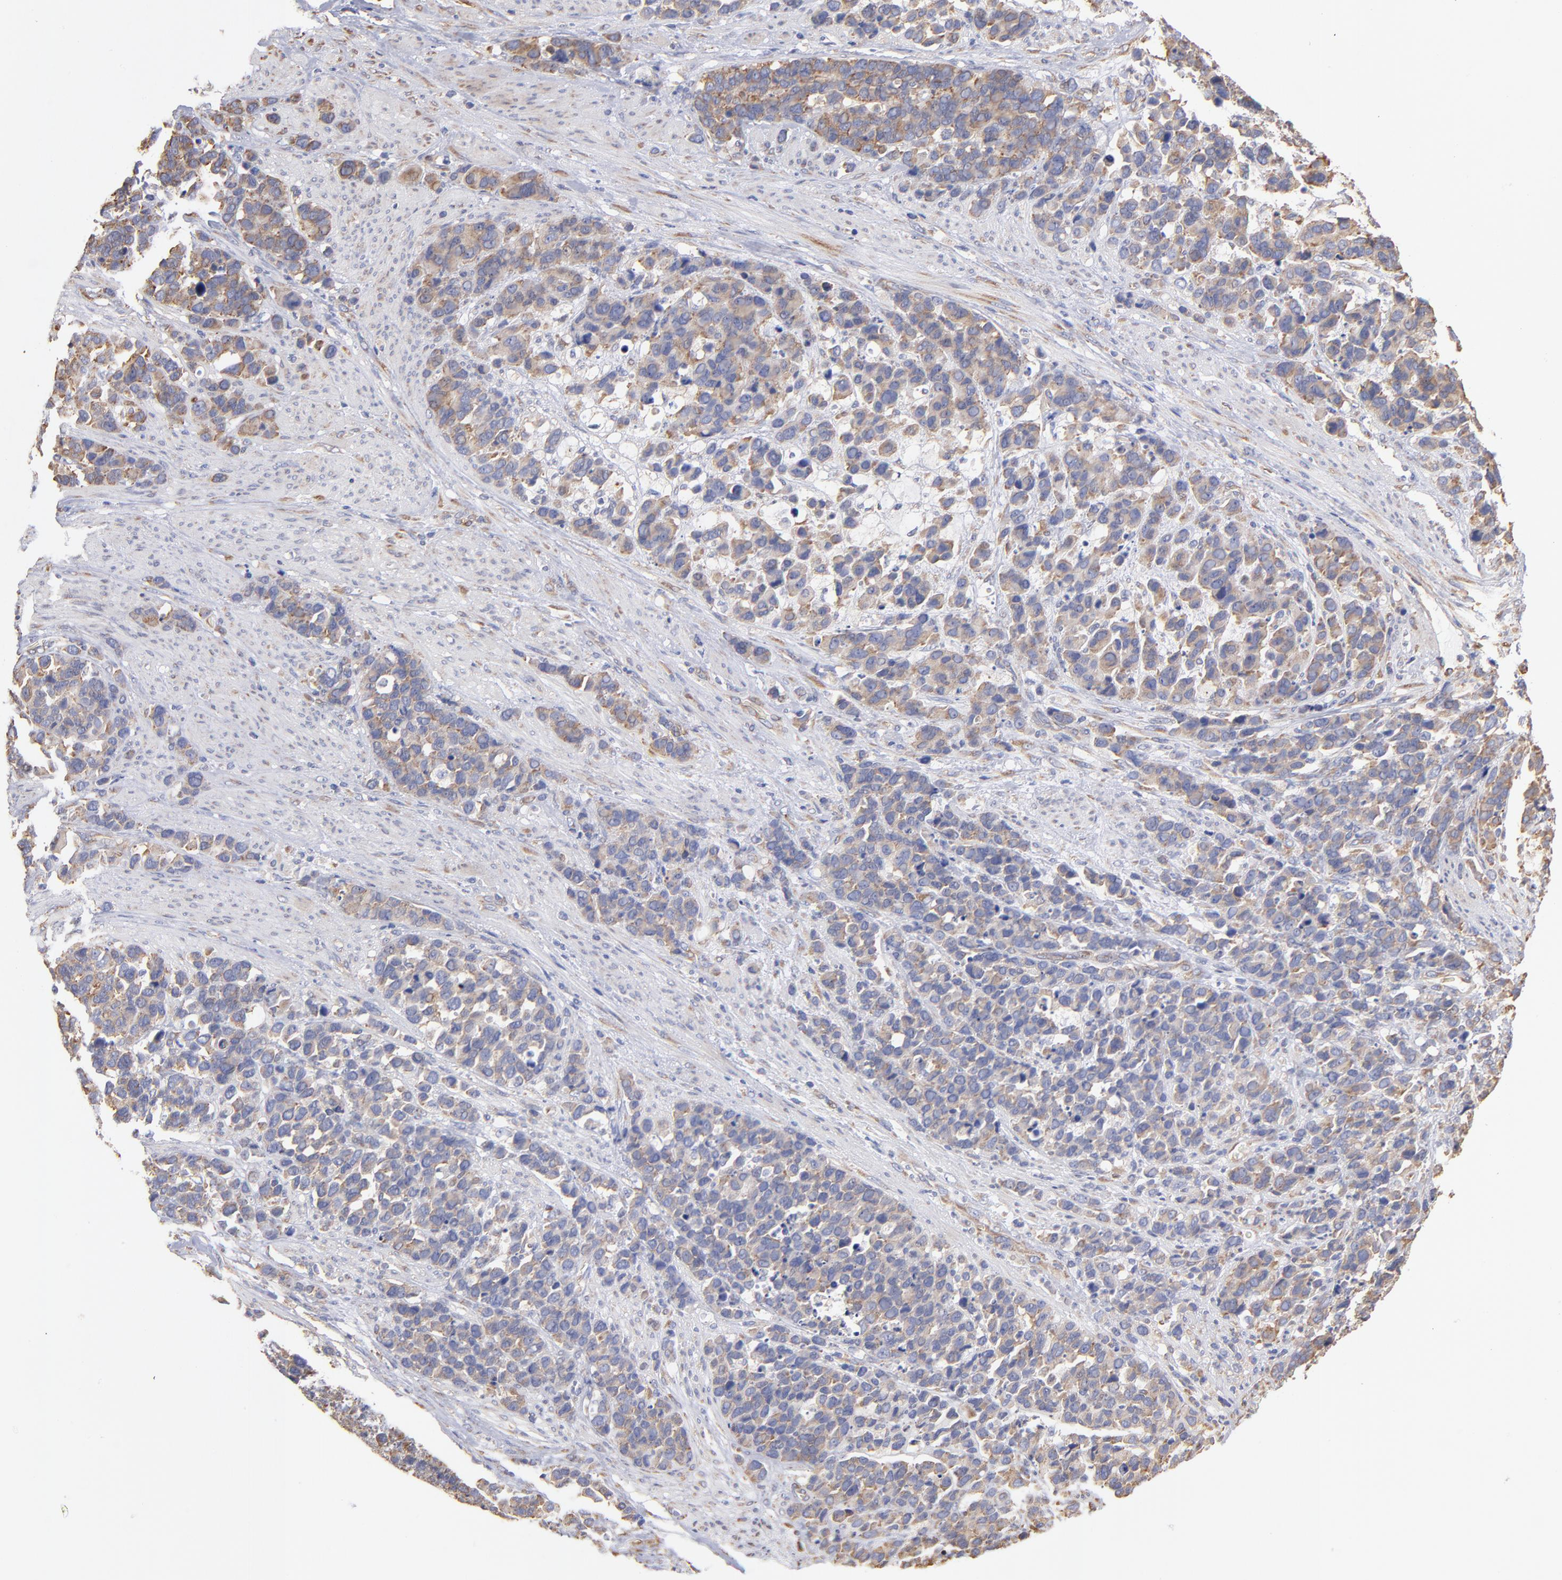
{"staining": {"intensity": "moderate", "quantity": "<25%", "location": "cytoplasmic/membranous"}, "tissue": "stomach cancer", "cell_type": "Tumor cells", "image_type": "cancer", "snomed": [{"axis": "morphology", "description": "Adenocarcinoma, NOS"}, {"axis": "topography", "description": "Stomach, upper"}], "caption": "The image displays a brown stain indicating the presence of a protein in the cytoplasmic/membranous of tumor cells in adenocarcinoma (stomach). Immunohistochemistry (ihc) stains the protein of interest in brown and the nuclei are stained blue.", "gene": "RPL9", "patient": {"sex": "male", "age": 71}}